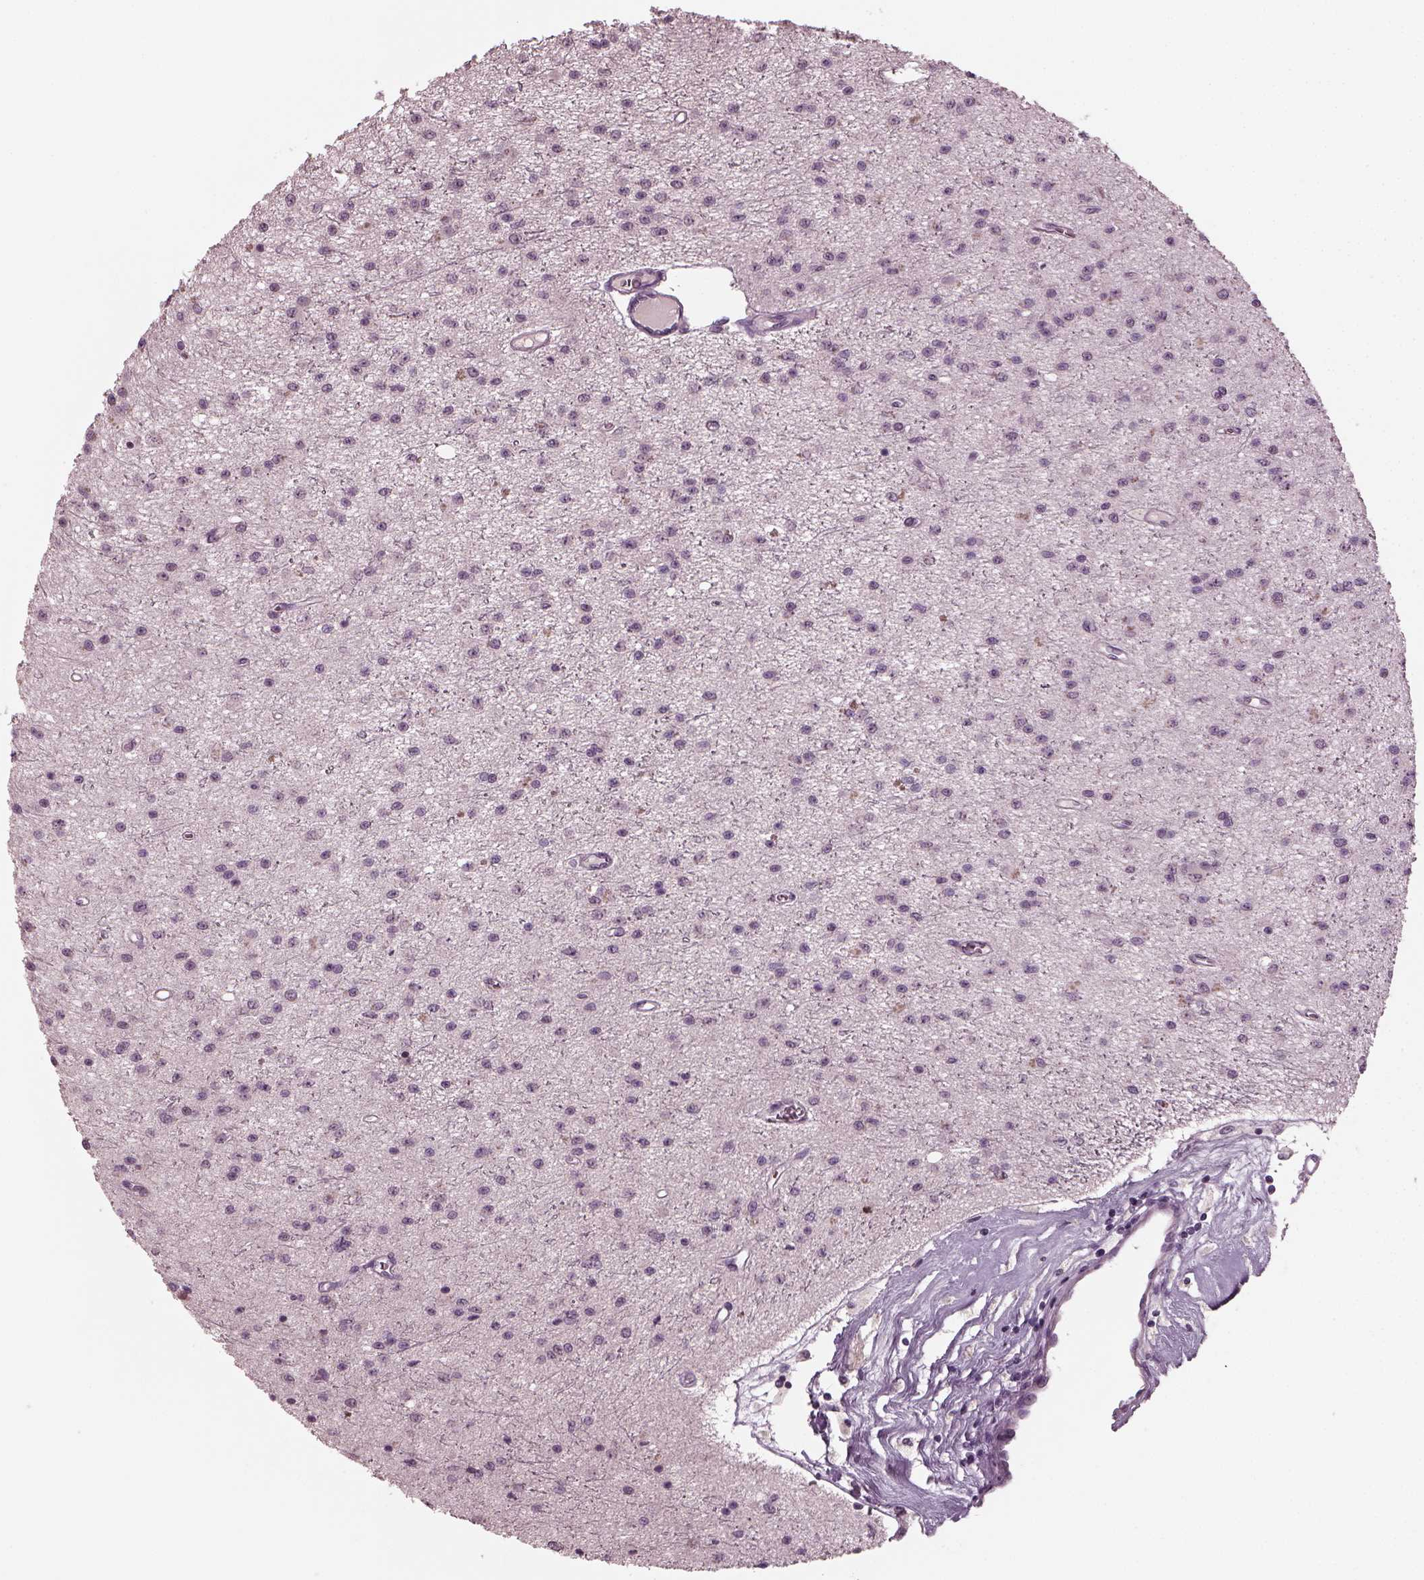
{"staining": {"intensity": "negative", "quantity": "none", "location": "none"}, "tissue": "glioma", "cell_type": "Tumor cells", "image_type": "cancer", "snomed": [{"axis": "morphology", "description": "Glioma, malignant, Low grade"}, {"axis": "topography", "description": "Brain"}], "caption": "Tumor cells are negative for brown protein staining in glioma.", "gene": "RCVRN", "patient": {"sex": "female", "age": 45}}